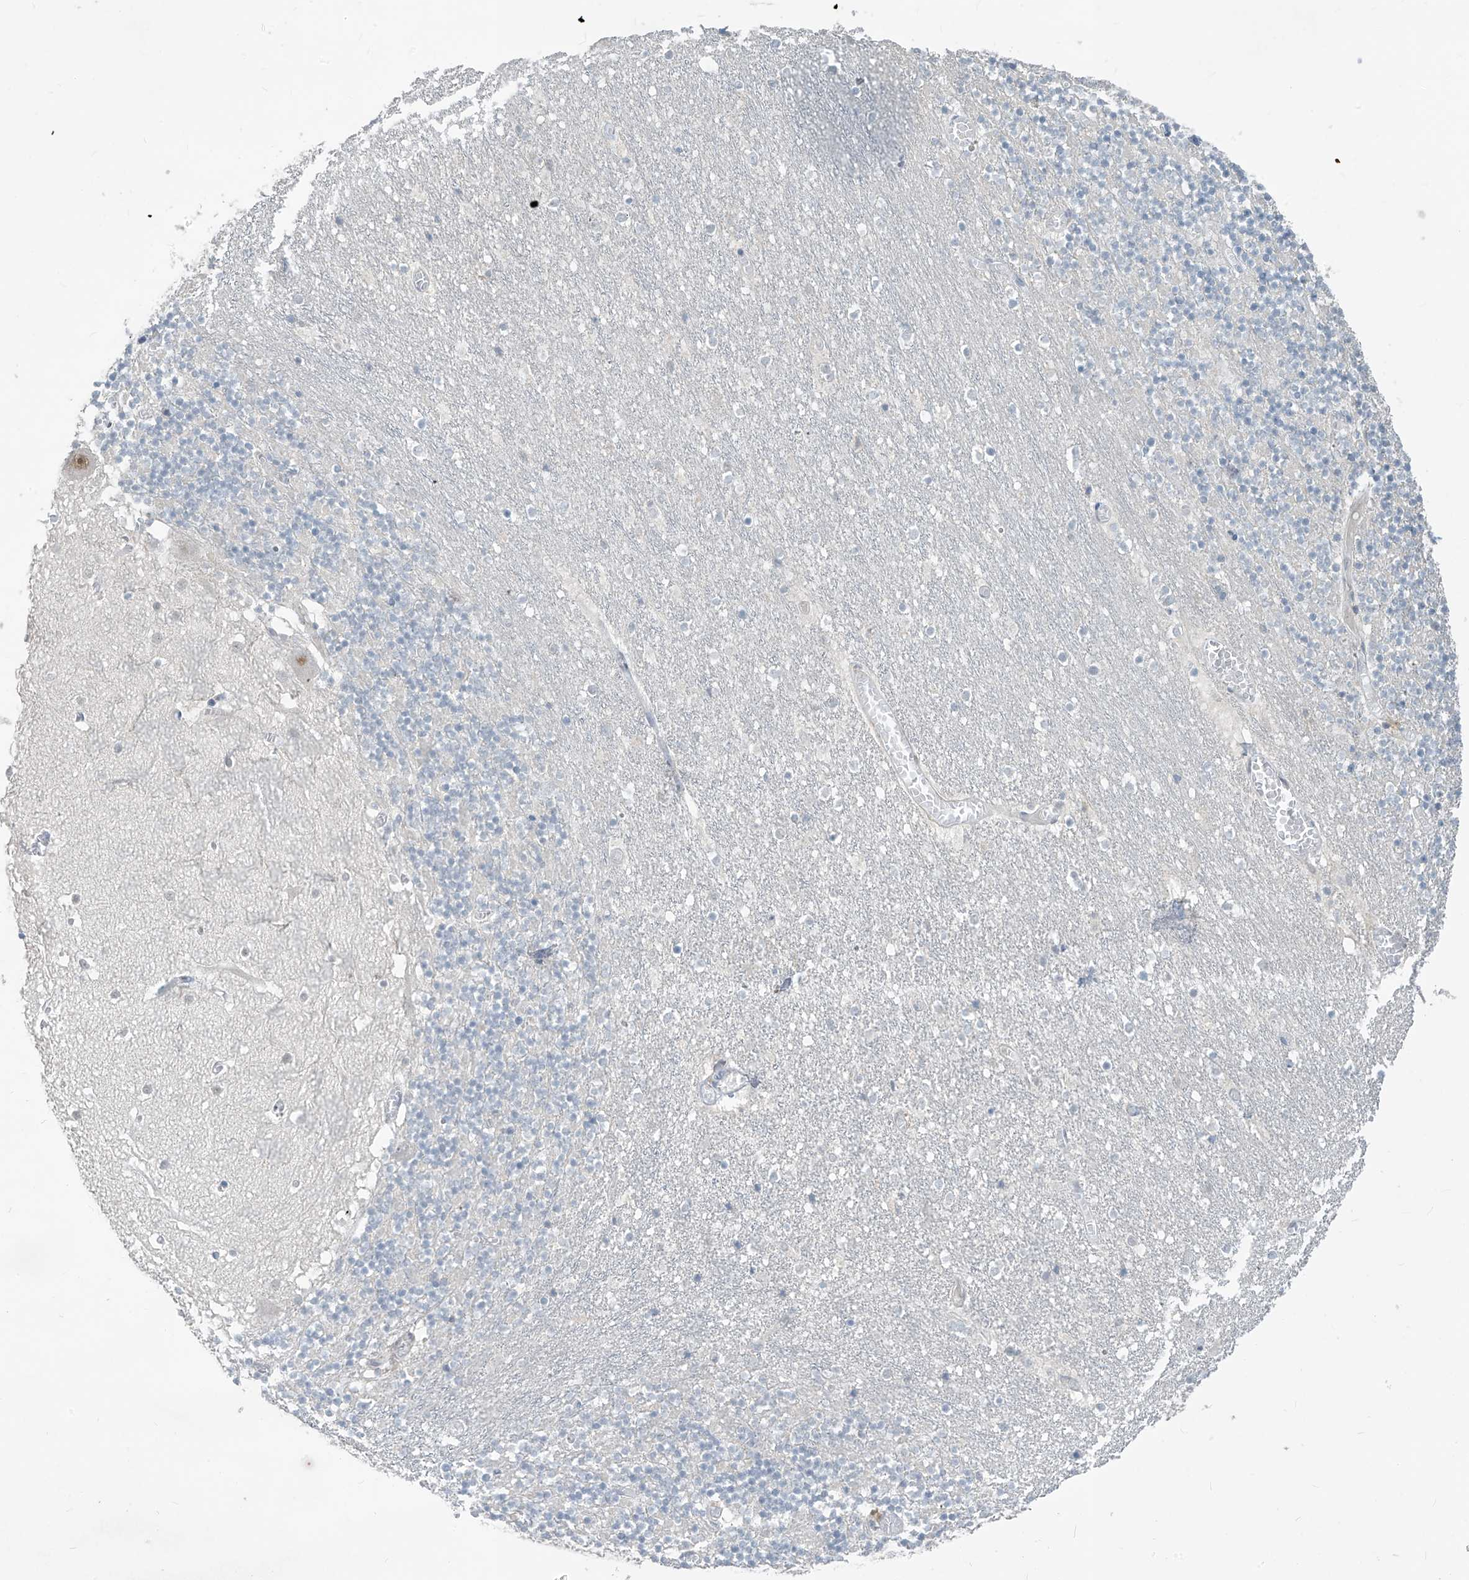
{"staining": {"intensity": "negative", "quantity": "none", "location": "none"}, "tissue": "cerebellum", "cell_type": "Cells in granular layer", "image_type": "normal", "snomed": [{"axis": "morphology", "description": "Normal tissue, NOS"}, {"axis": "topography", "description": "Cerebellum"}], "caption": "Cells in granular layer show no significant expression in normal cerebellum. (Brightfield microscopy of DAB (3,3'-diaminobenzidine) immunohistochemistry (IHC) at high magnification).", "gene": "METAP1D", "patient": {"sex": "female", "age": 28}}